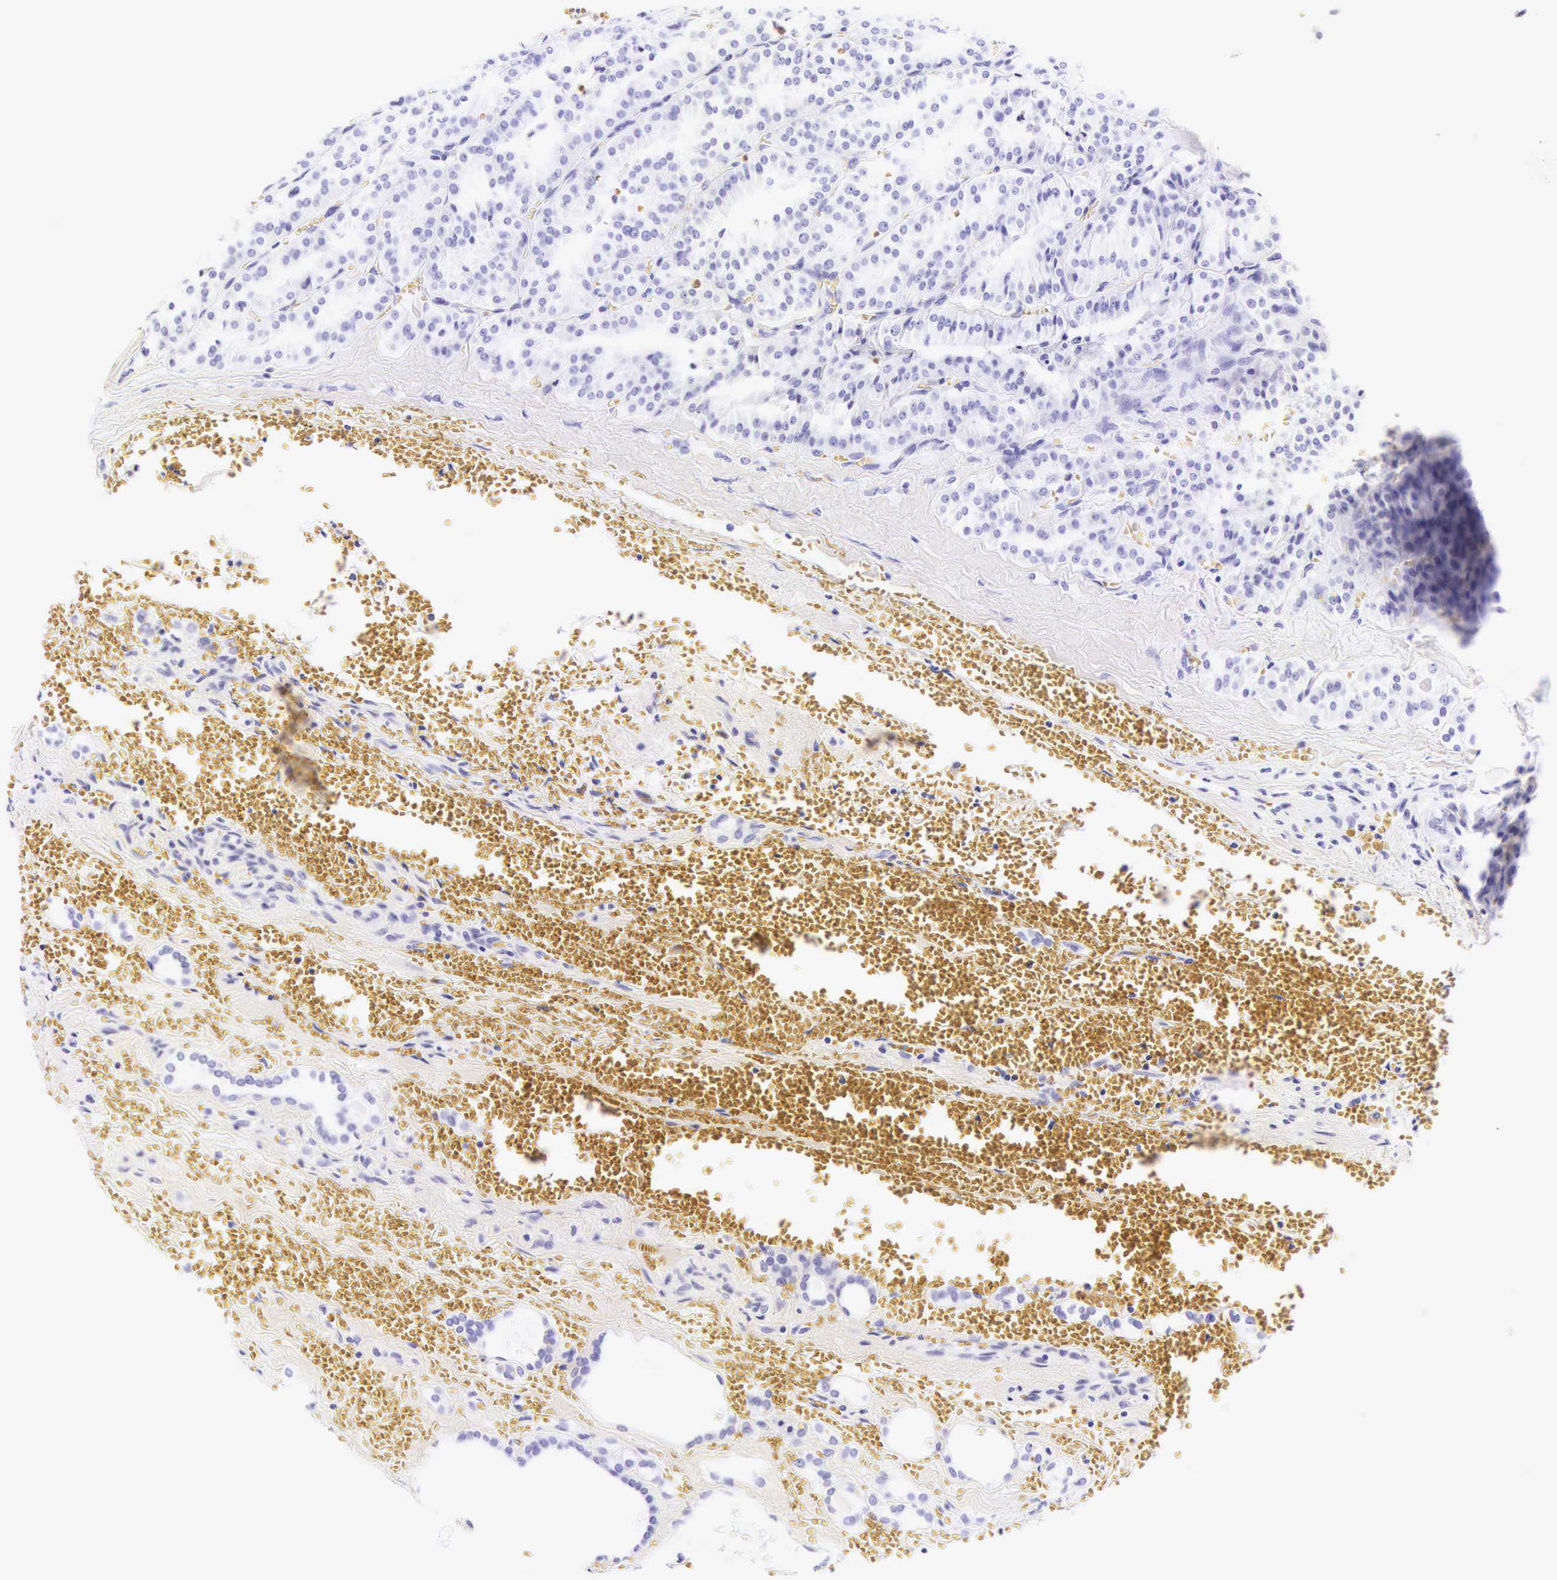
{"staining": {"intensity": "negative", "quantity": "none", "location": "none"}, "tissue": "thyroid cancer", "cell_type": "Tumor cells", "image_type": "cancer", "snomed": [{"axis": "morphology", "description": "Carcinoma, NOS"}, {"axis": "topography", "description": "Thyroid gland"}], "caption": "Immunohistochemistry image of neoplastic tissue: thyroid cancer (carcinoma) stained with DAB exhibits no significant protein staining in tumor cells.", "gene": "CD1A", "patient": {"sex": "male", "age": 76}}